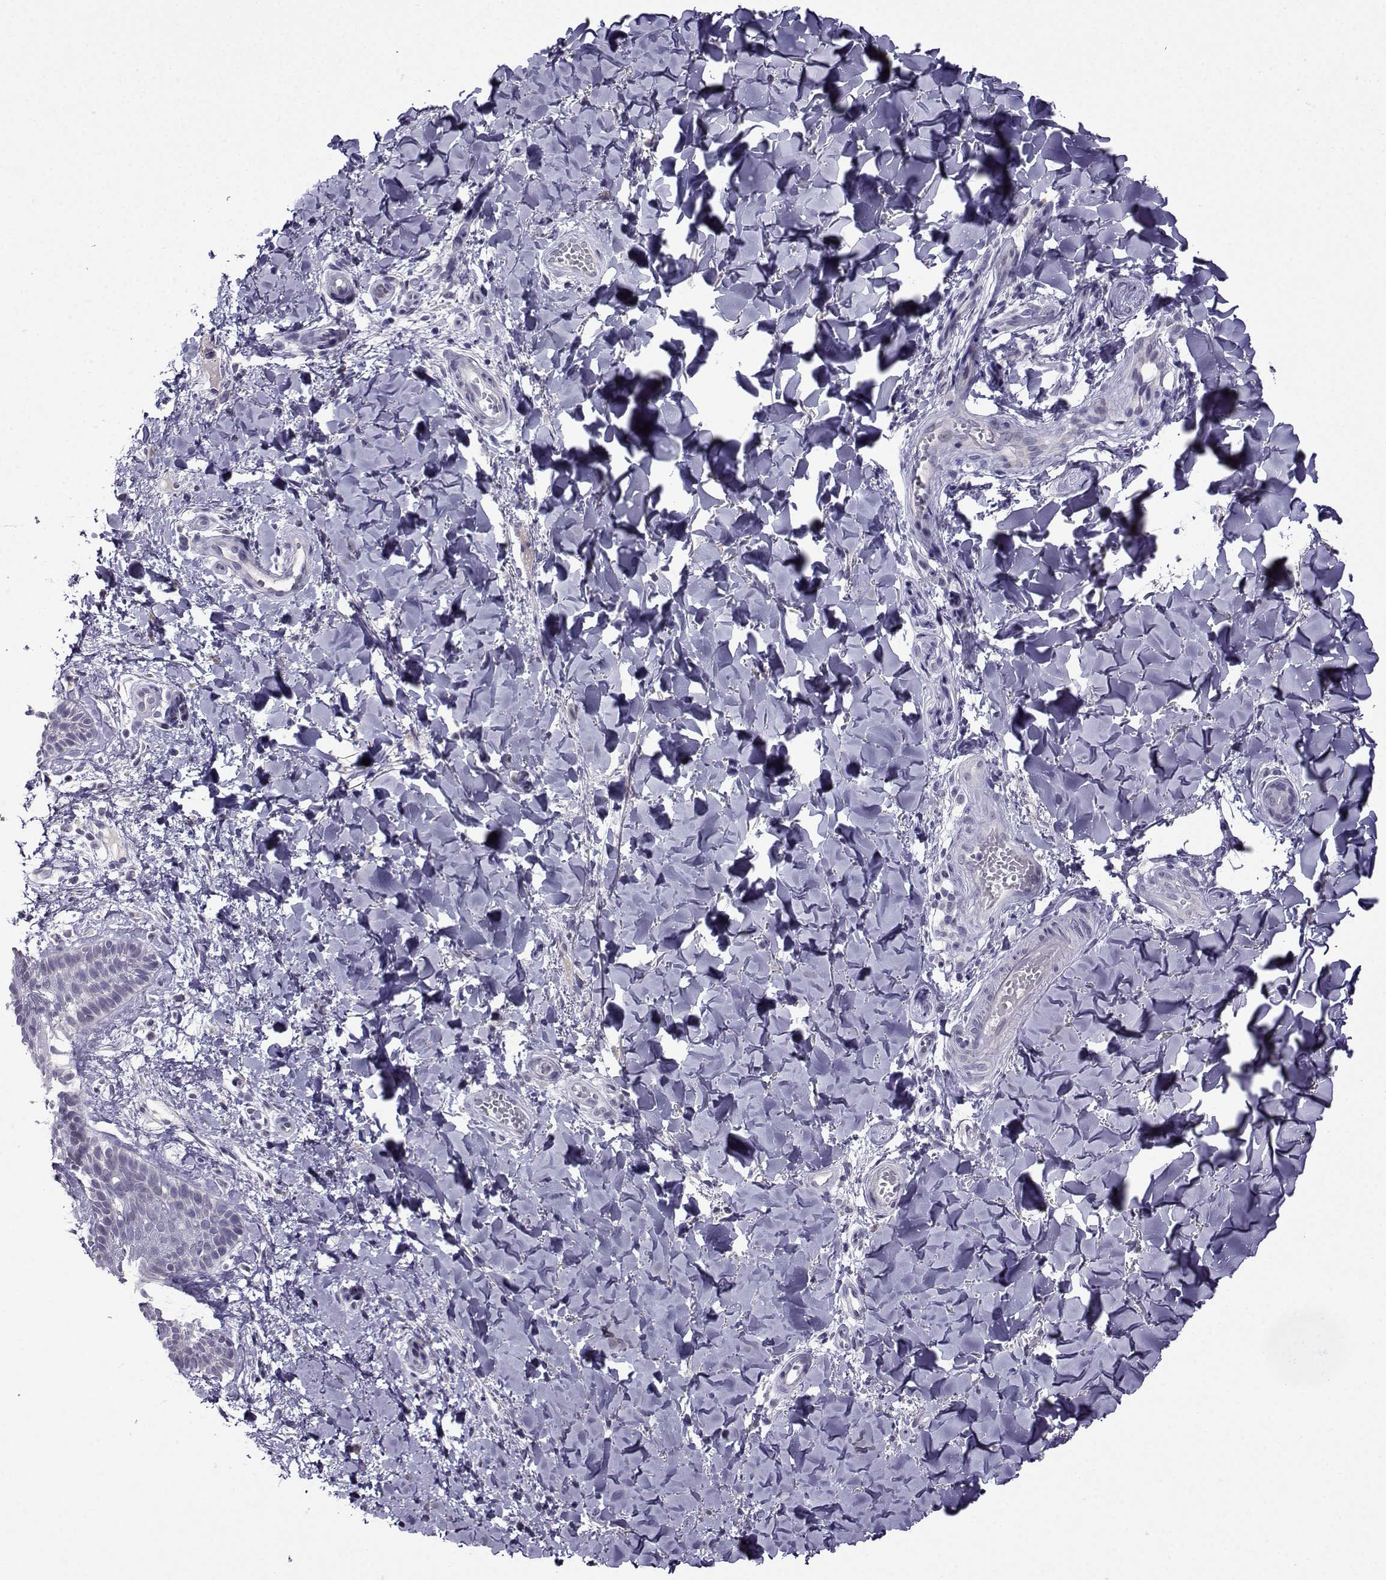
{"staining": {"intensity": "negative", "quantity": "none", "location": "none"}, "tissue": "skin", "cell_type": "Epidermal cells", "image_type": "normal", "snomed": [{"axis": "morphology", "description": "Normal tissue, NOS"}, {"axis": "topography", "description": "Anal"}], "caption": "A photomicrograph of skin stained for a protein demonstrates no brown staining in epidermal cells.", "gene": "CRYBB1", "patient": {"sex": "male", "age": 36}}